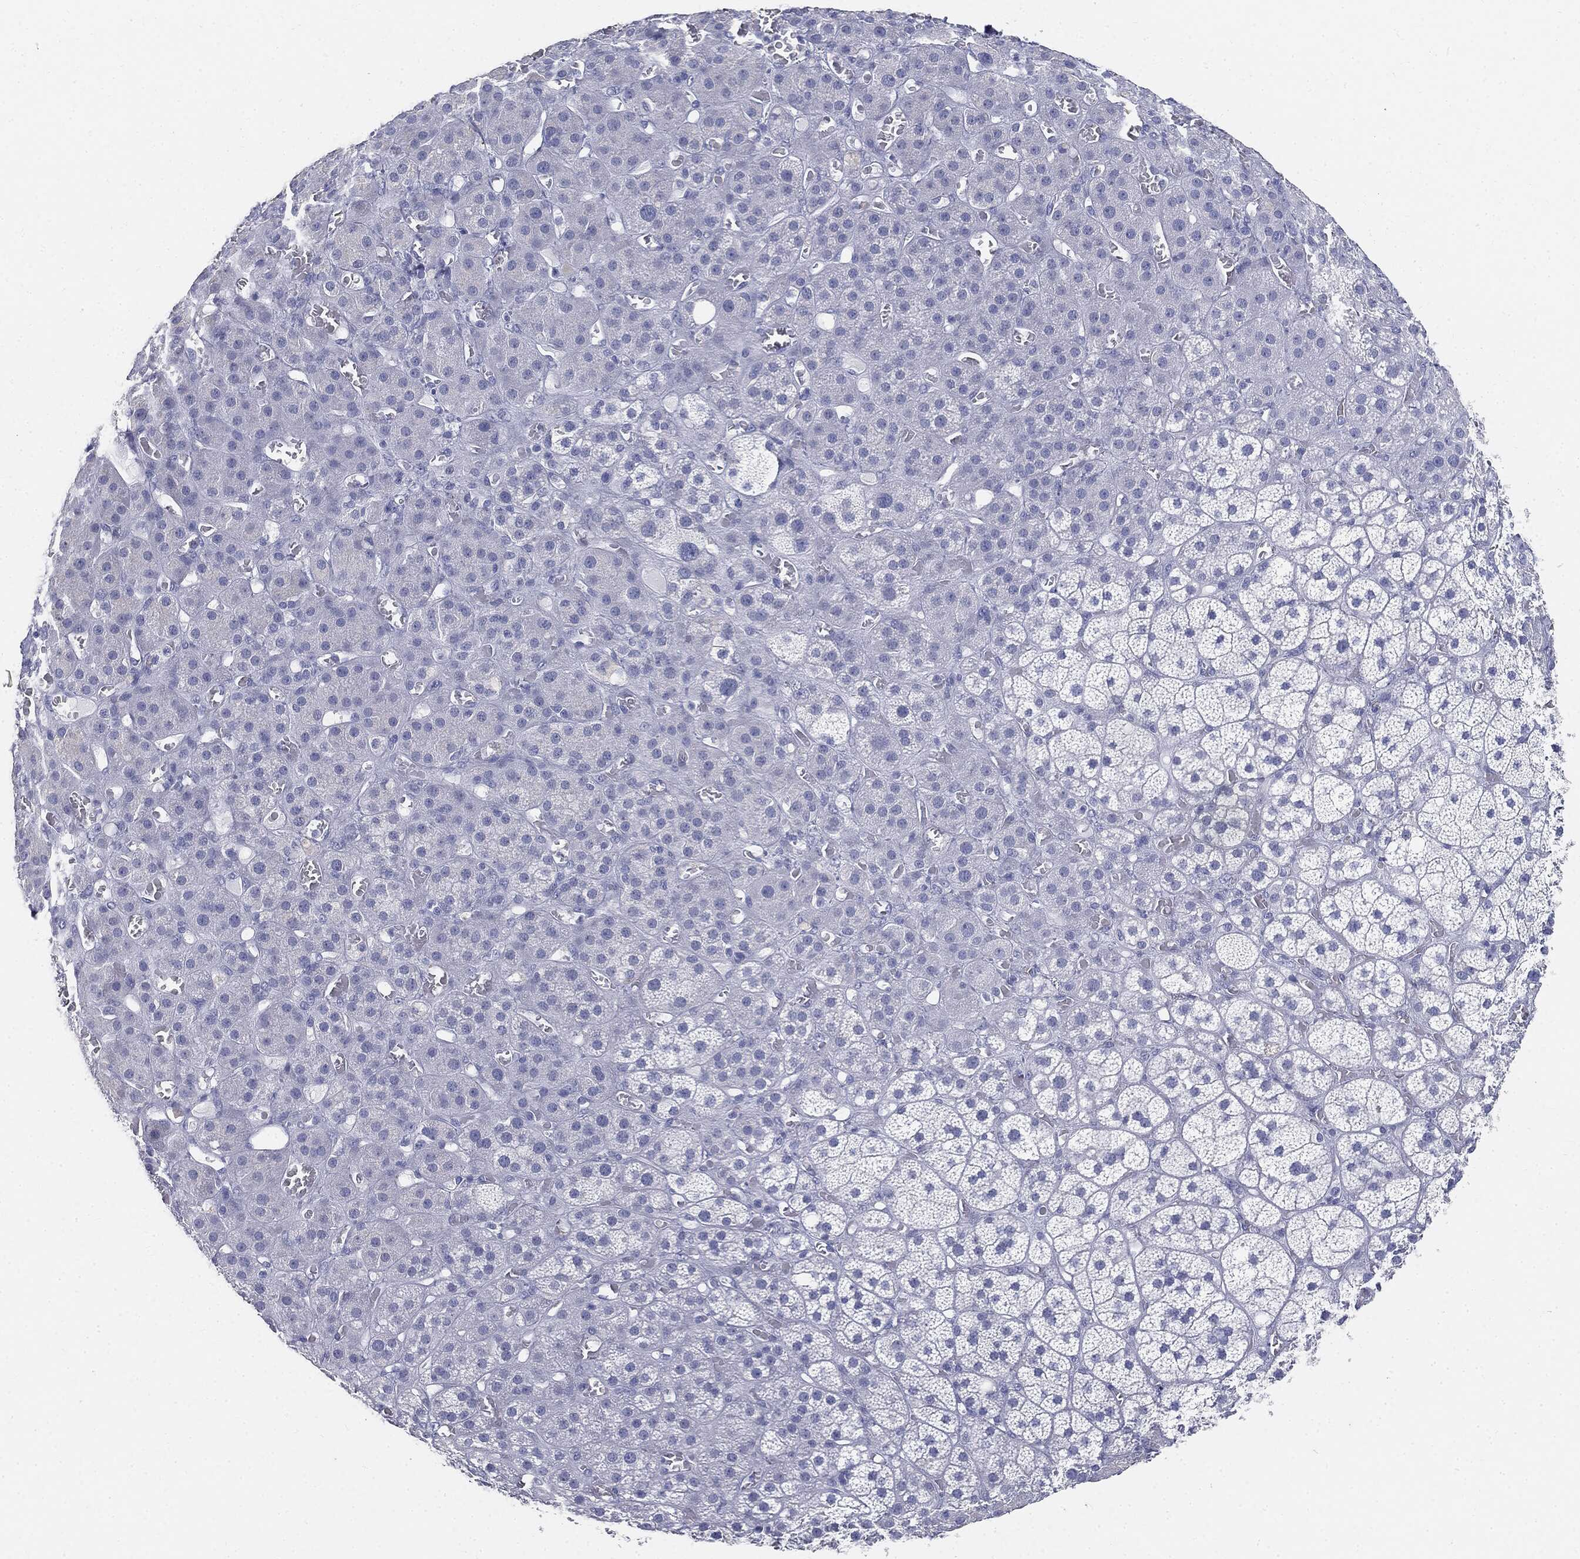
{"staining": {"intensity": "negative", "quantity": "none", "location": "none"}, "tissue": "adrenal gland", "cell_type": "Glandular cells", "image_type": "normal", "snomed": [{"axis": "morphology", "description": "Normal tissue, NOS"}, {"axis": "topography", "description": "Adrenal gland"}], "caption": "High magnification brightfield microscopy of benign adrenal gland stained with DAB (brown) and counterstained with hematoxylin (blue): glandular cells show no significant expression.", "gene": "CUZD1", "patient": {"sex": "male", "age": 70}}